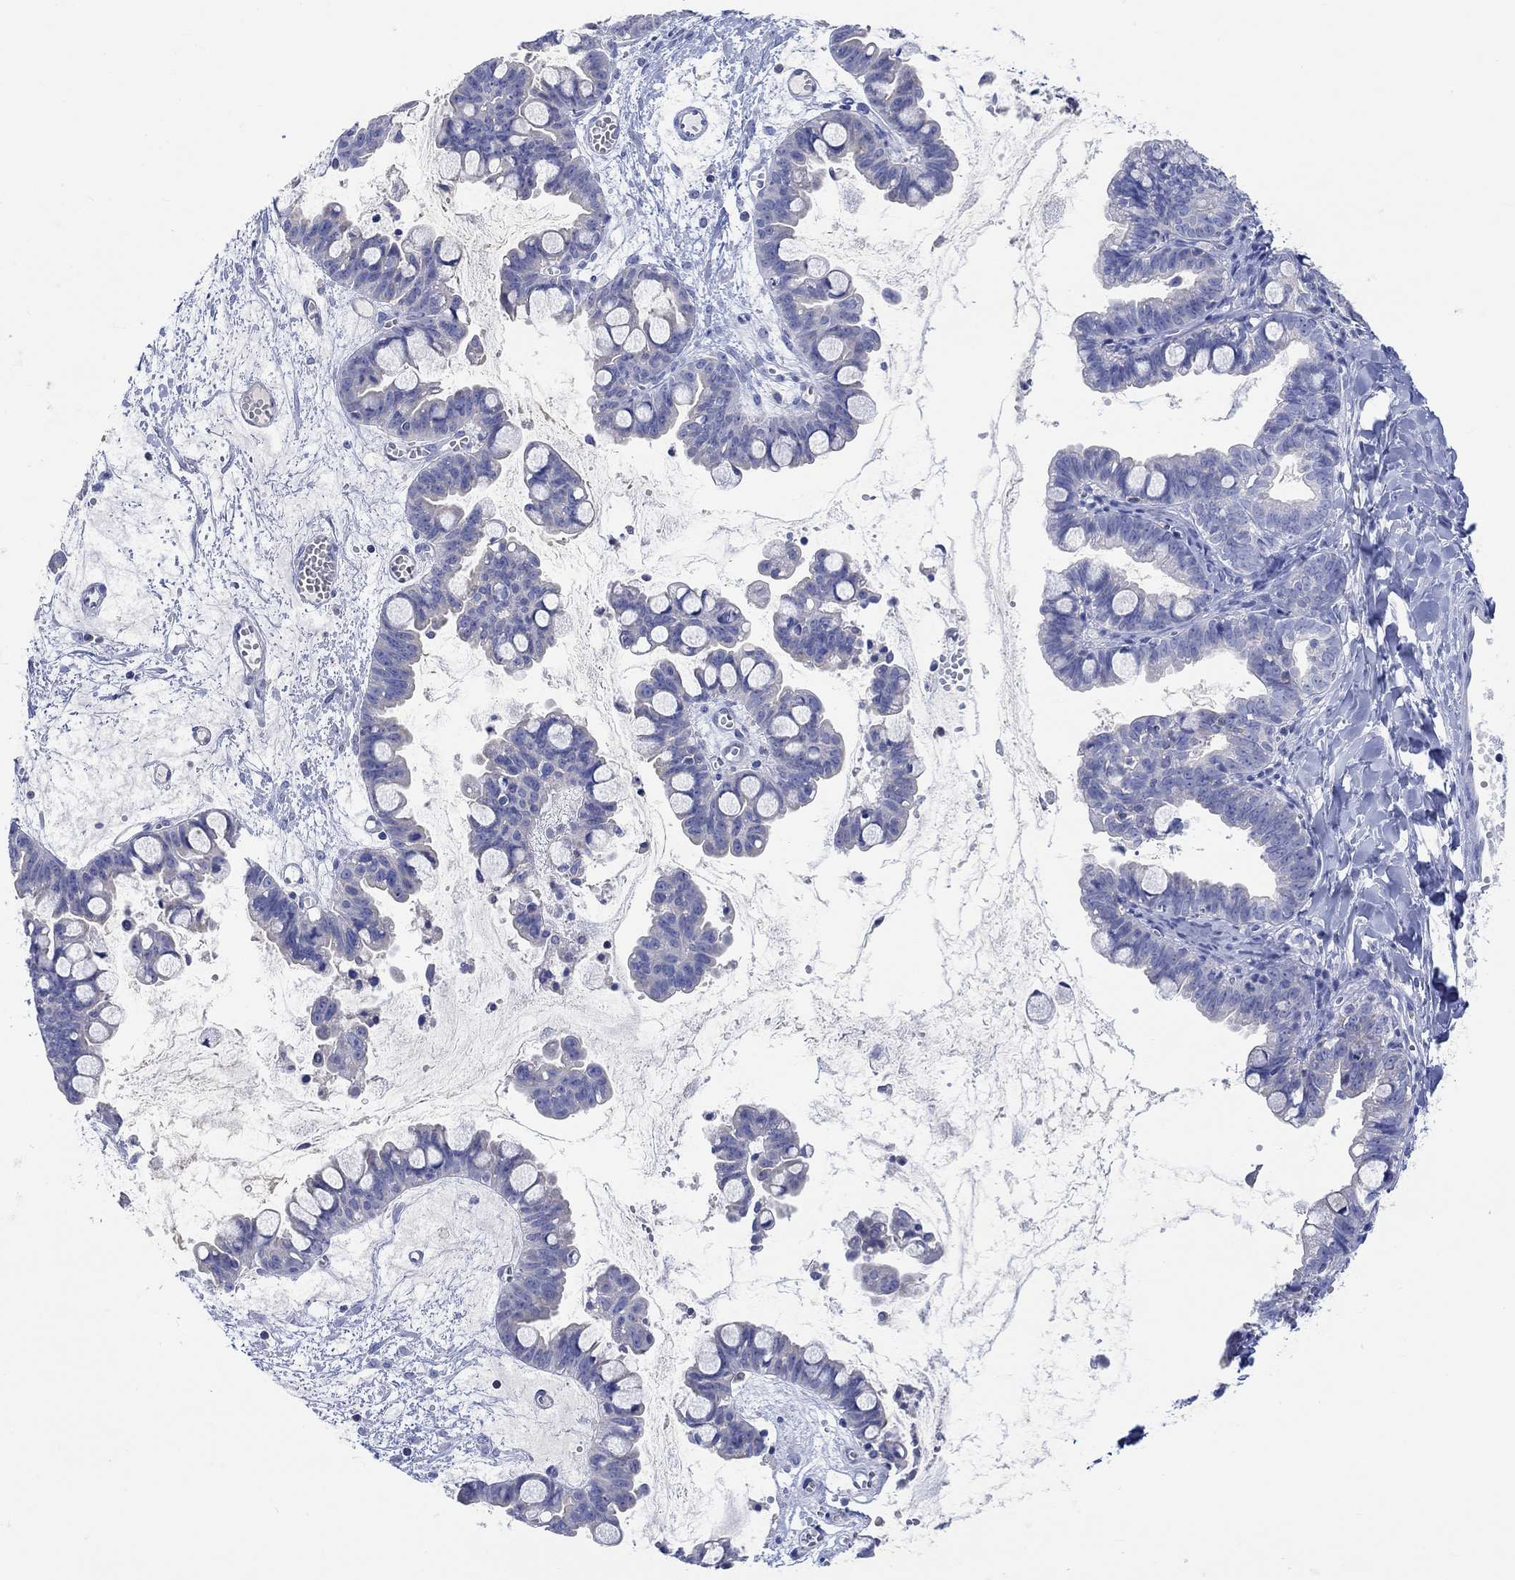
{"staining": {"intensity": "negative", "quantity": "none", "location": "none"}, "tissue": "ovarian cancer", "cell_type": "Tumor cells", "image_type": "cancer", "snomed": [{"axis": "morphology", "description": "Cystadenocarcinoma, mucinous, NOS"}, {"axis": "topography", "description": "Ovary"}], "caption": "High power microscopy micrograph of an immunohistochemistry photomicrograph of ovarian cancer, revealing no significant staining in tumor cells. Brightfield microscopy of immunohistochemistry stained with DAB (brown) and hematoxylin (blue), captured at high magnification.", "gene": "GCM1", "patient": {"sex": "female", "age": 63}}